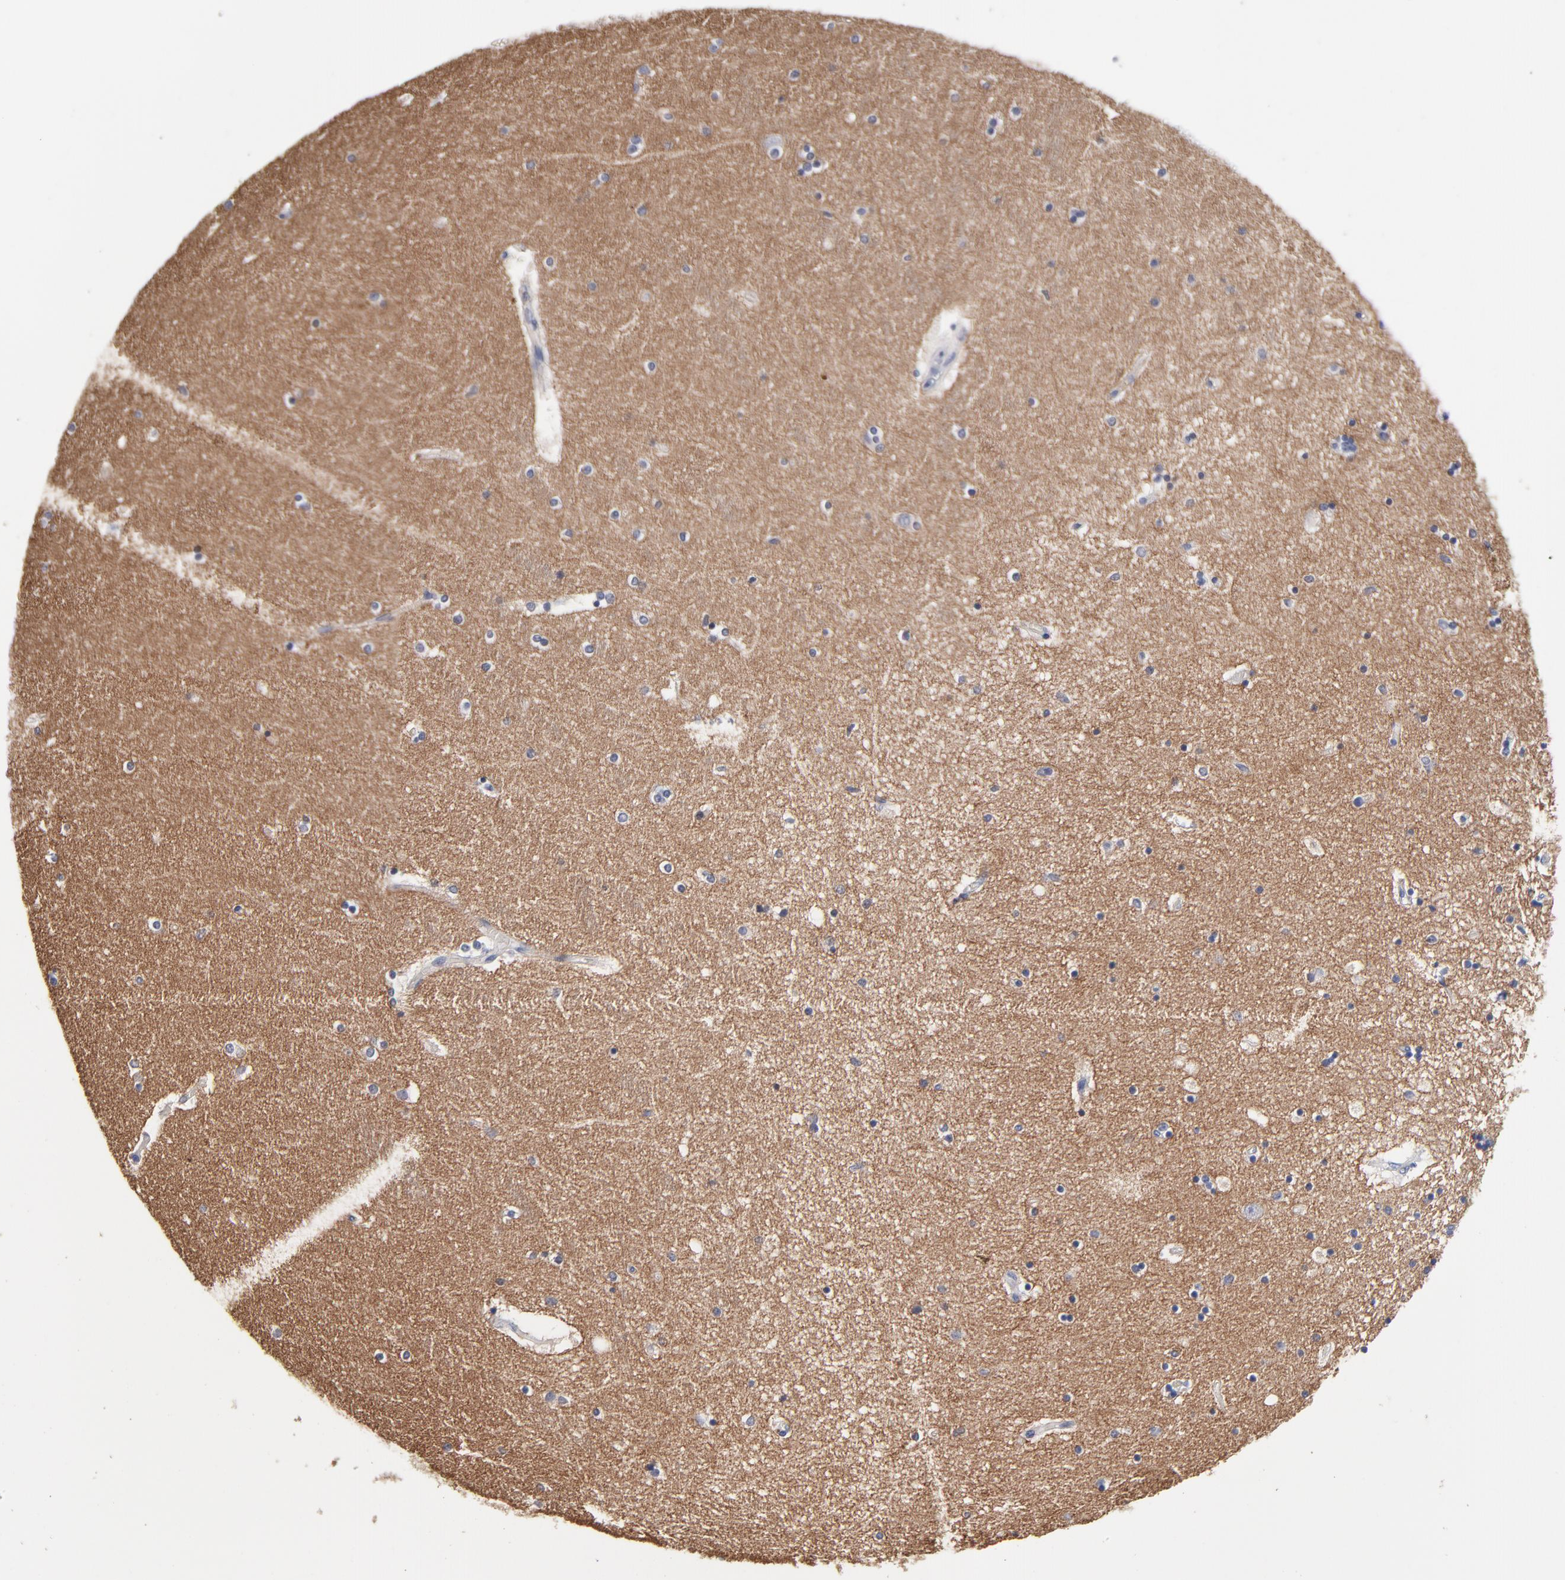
{"staining": {"intensity": "negative", "quantity": "none", "location": "none"}, "tissue": "hippocampus", "cell_type": "Glial cells", "image_type": "normal", "snomed": [{"axis": "morphology", "description": "Normal tissue, NOS"}, {"axis": "topography", "description": "Hippocampus"}], "caption": "Immunohistochemistry micrograph of benign human hippocampus stained for a protein (brown), which reveals no positivity in glial cells.", "gene": "CXADR", "patient": {"sex": "female", "age": 54}}